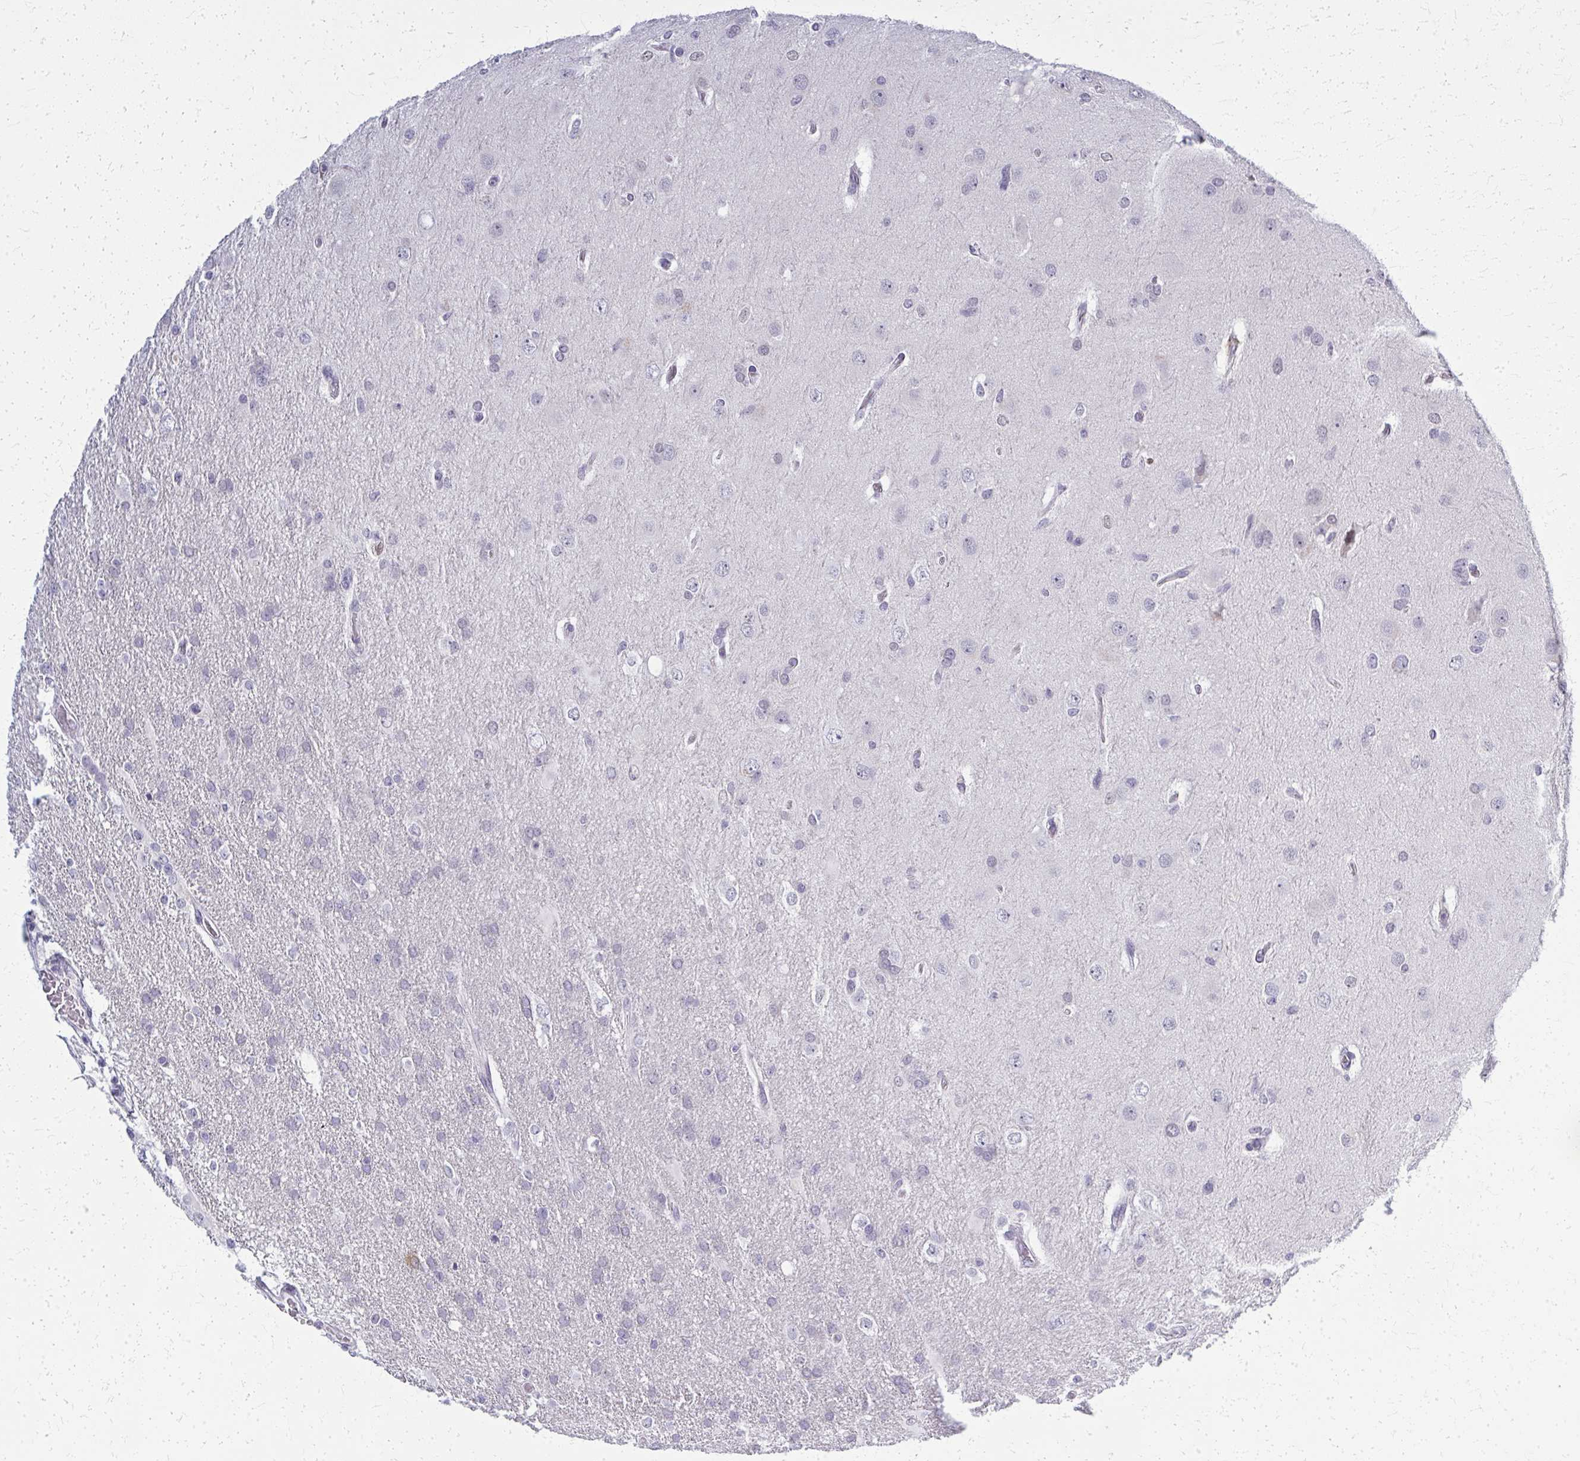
{"staining": {"intensity": "negative", "quantity": "none", "location": "none"}, "tissue": "glioma", "cell_type": "Tumor cells", "image_type": "cancer", "snomed": [{"axis": "morphology", "description": "Glioma, malignant, High grade"}, {"axis": "topography", "description": "Brain"}], "caption": "This is a micrograph of IHC staining of malignant glioma (high-grade), which shows no staining in tumor cells. (Stains: DAB (3,3'-diaminobenzidine) IHC with hematoxylin counter stain, Microscopy: brightfield microscopy at high magnification).", "gene": "CASQ2", "patient": {"sex": "male", "age": 53}}